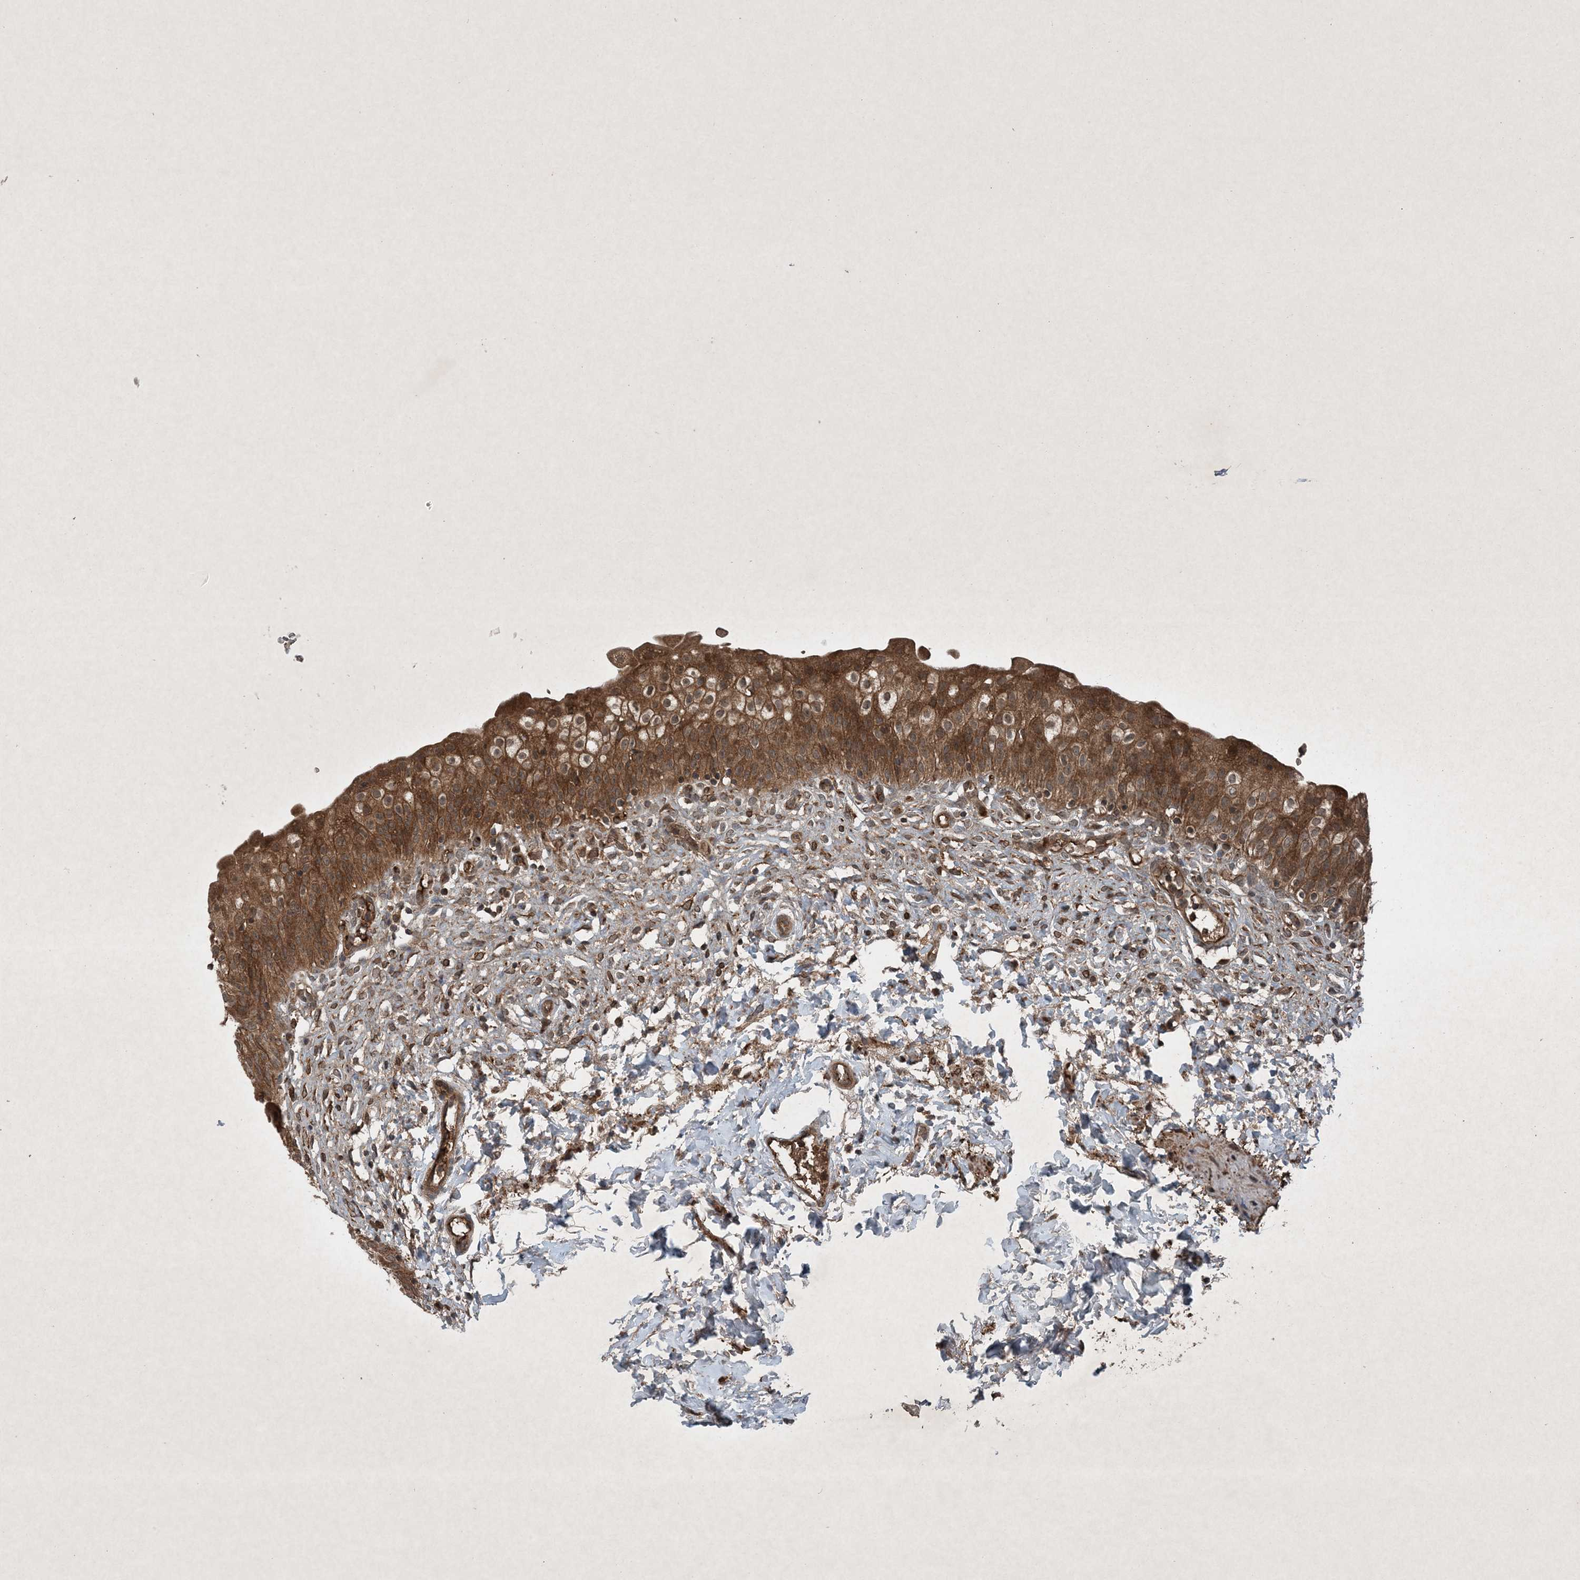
{"staining": {"intensity": "strong", "quantity": ">75%", "location": "cytoplasmic/membranous"}, "tissue": "urinary bladder", "cell_type": "Urothelial cells", "image_type": "normal", "snomed": [{"axis": "morphology", "description": "Normal tissue, NOS"}, {"axis": "topography", "description": "Urinary bladder"}], "caption": "Immunohistochemistry of benign urinary bladder demonstrates high levels of strong cytoplasmic/membranous expression in about >75% of urothelial cells.", "gene": "GNG5", "patient": {"sex": "male", "age": 55}}